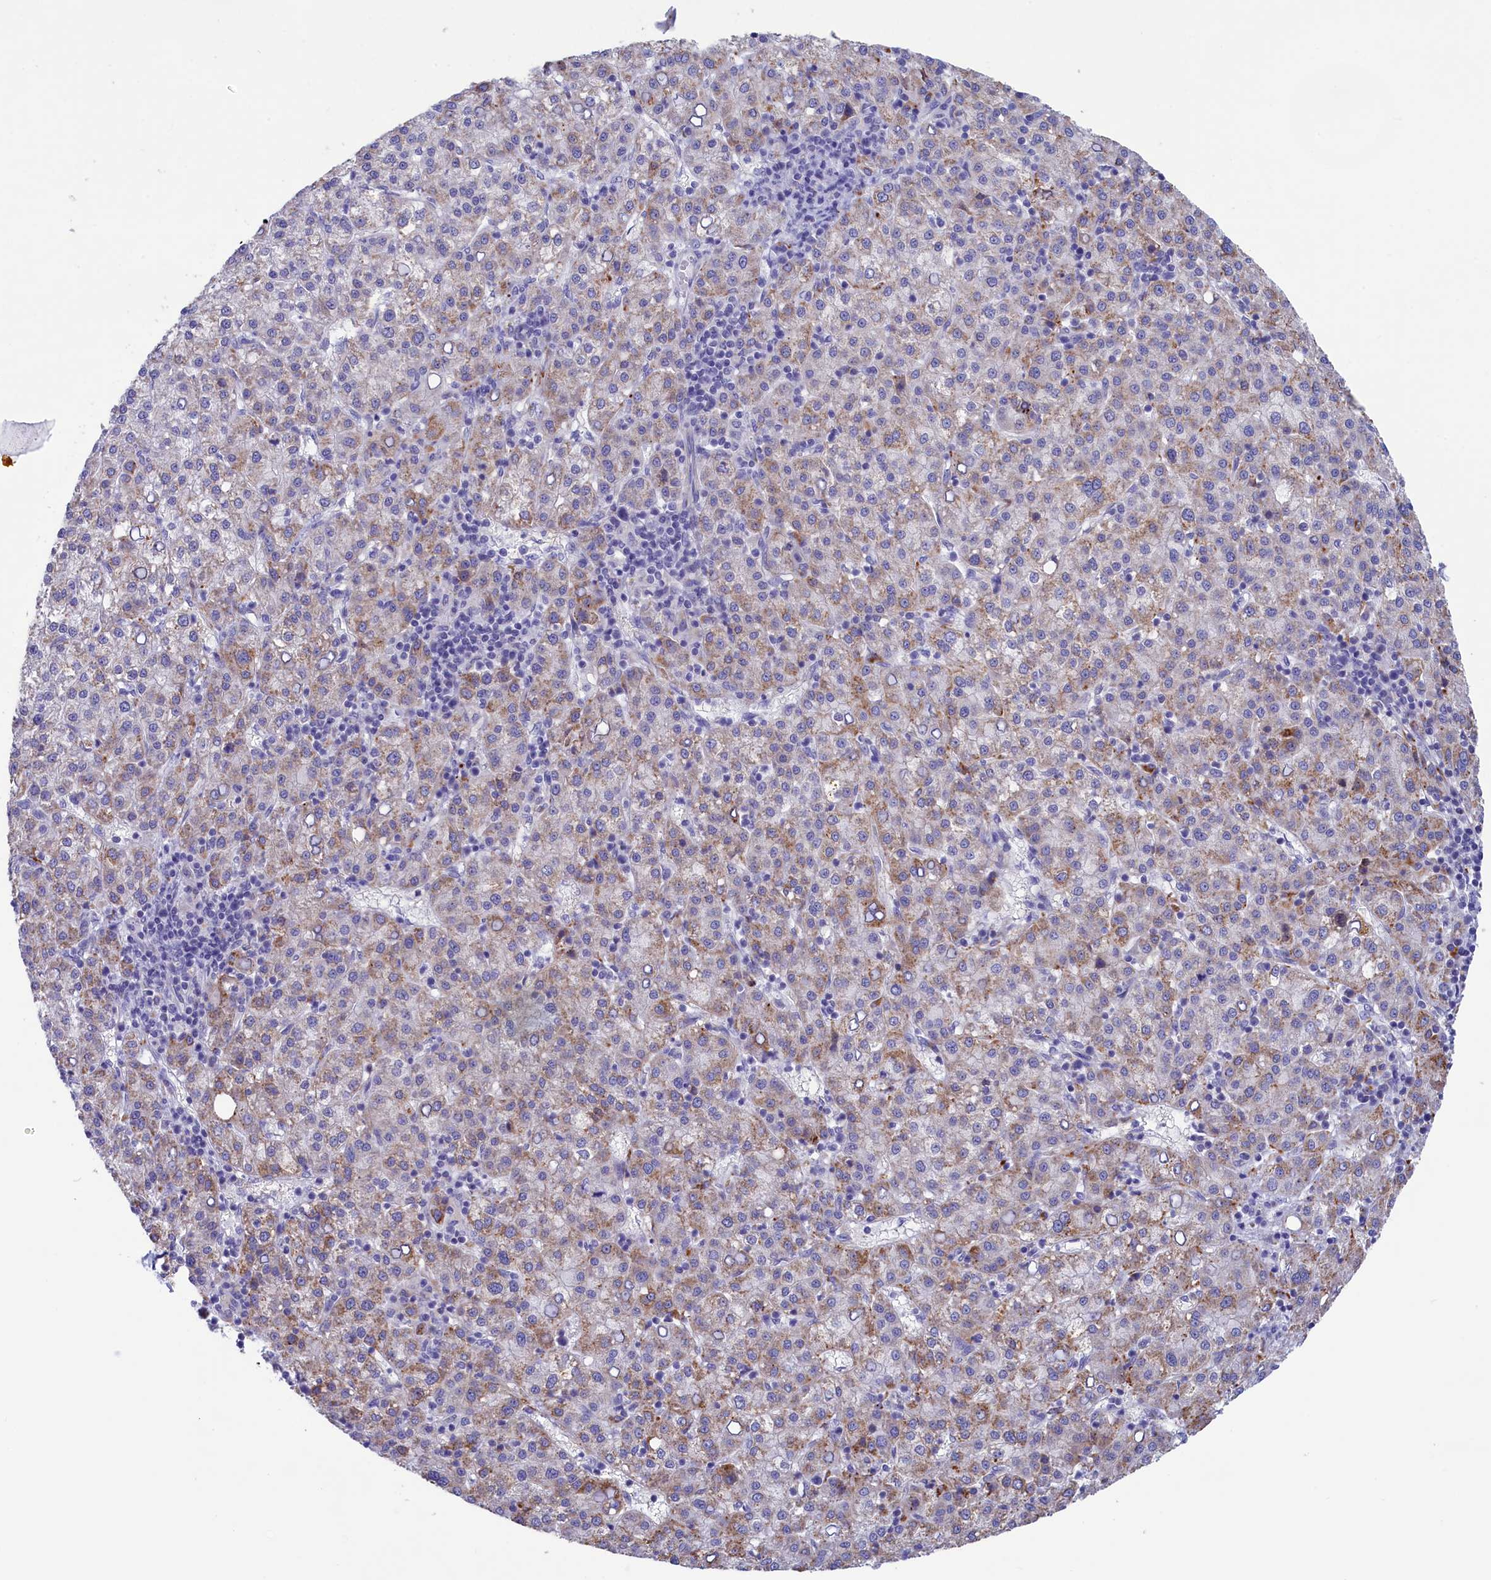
{"staining": {"intensity": "weak", "quantity": "25%-75%", "location": "cytoplasmic/membranous"}, "tissue": "liver cancer", "cell_type": "Tumor cells", "image_type": "cancer", "snomed": [{"axis": "morphology", "description": "Carcinoma, Hepatocellular, NOS"}, {"axis": "topography", "description": "Liver"}], "caption": "A histopathology image of liver cancer (hepatocellular carcinoma) stained for a protein shows weak cytoplasmic/membranous brown staining in tumor cells. (Stains: DAB (3,3'-diaminobenzidine) in brown, nuclei in blue, Microscopy: brightfield microscopy at high magnification).", "gene": "WDR6", "patient": {"sex": "female", "age": 58}}